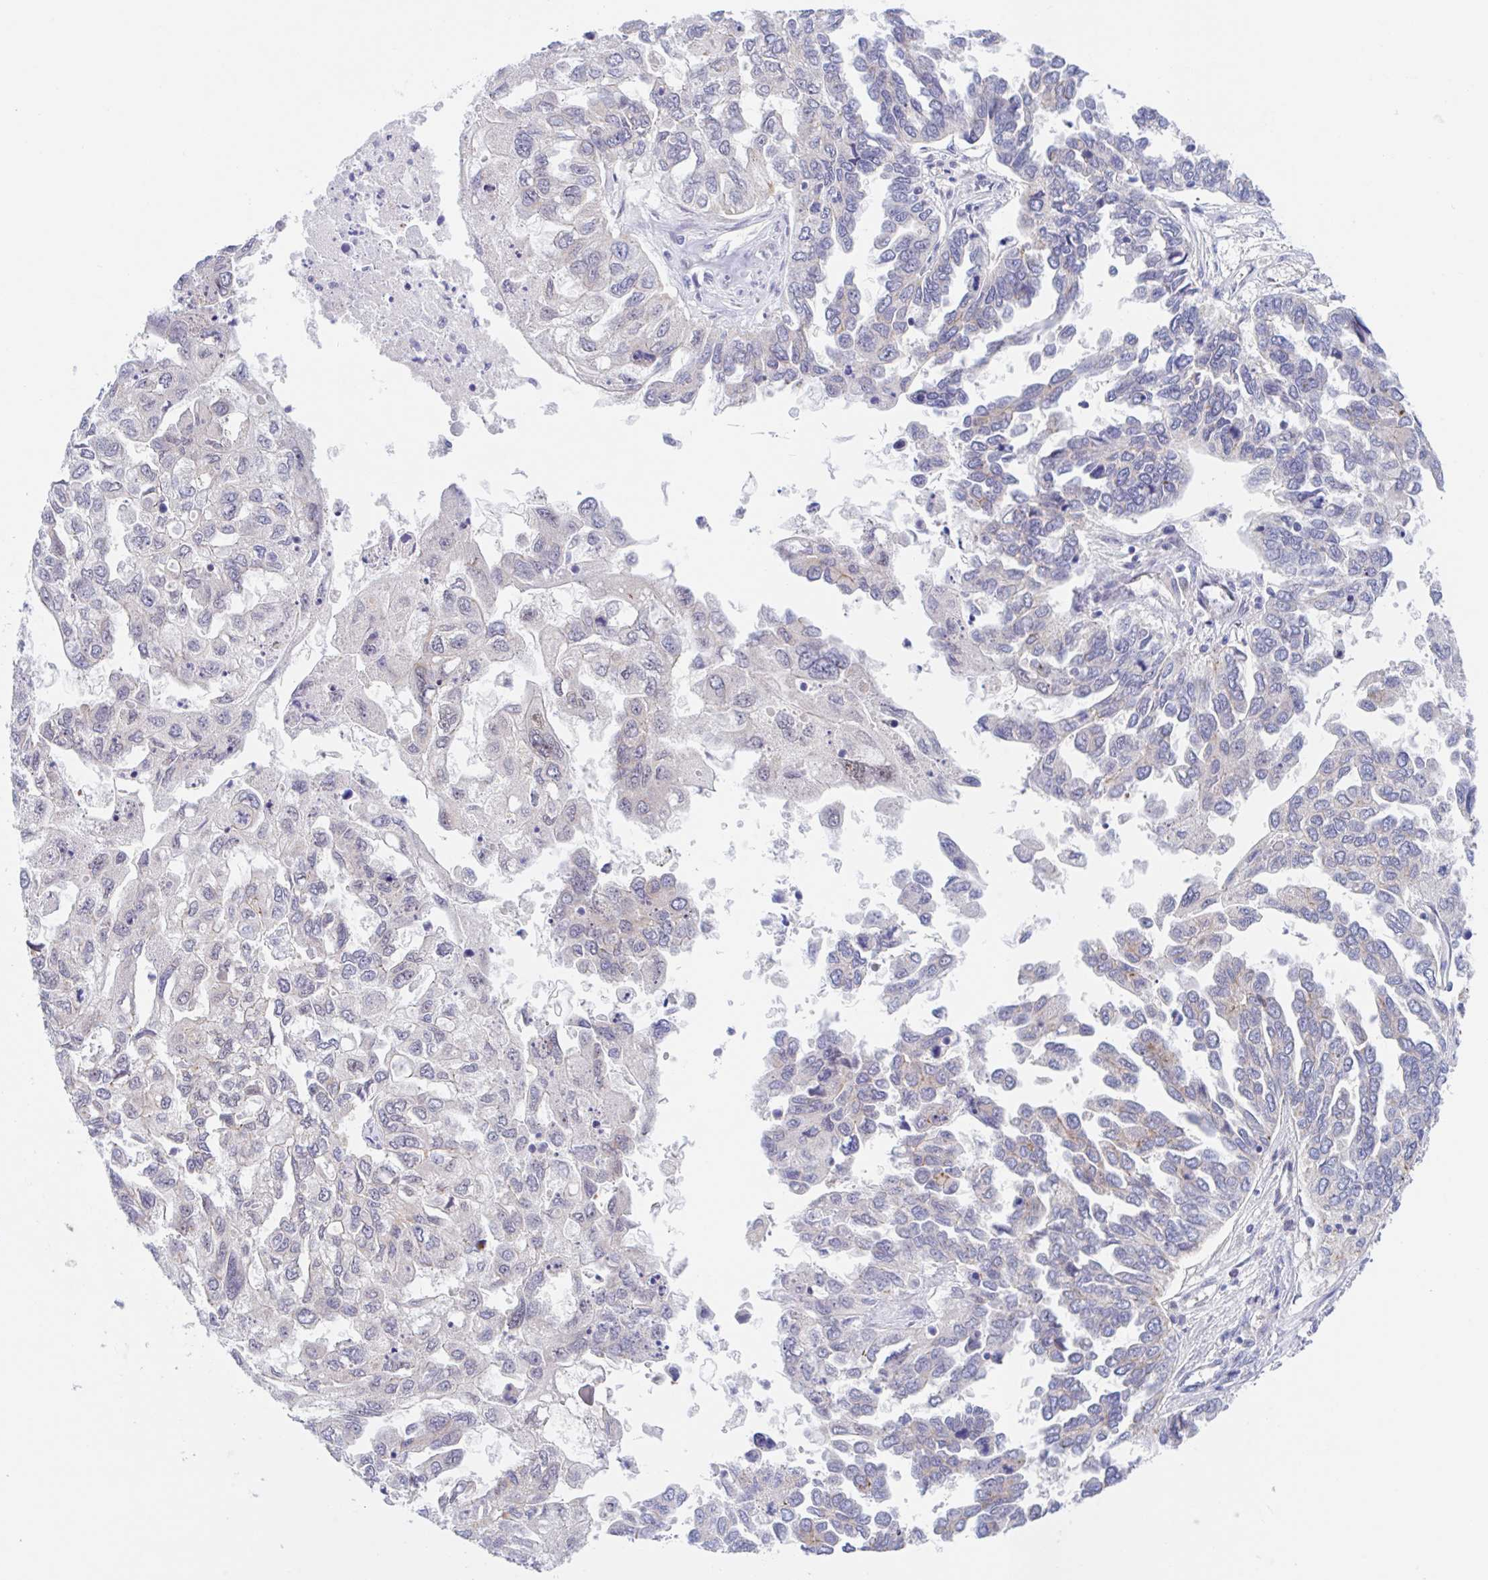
{"staining": {"intensity": "negative", "quantity": "none", "location": "none"}, "tissue": "ovarian cancer", "cell_type": "Tumor cells", "image_type": "cancer", "snomed": [{"axis": "morphology", "description": "Cystadenocarcinoma, serous, NOS"}, {"axis": "topography", "description": "Ovary"}], "caption": "There is no significant positivity in tumor cells of ovarian cancer.", "gene": "TMEM86A", "patient": {"sex": "female", "age": 53}}